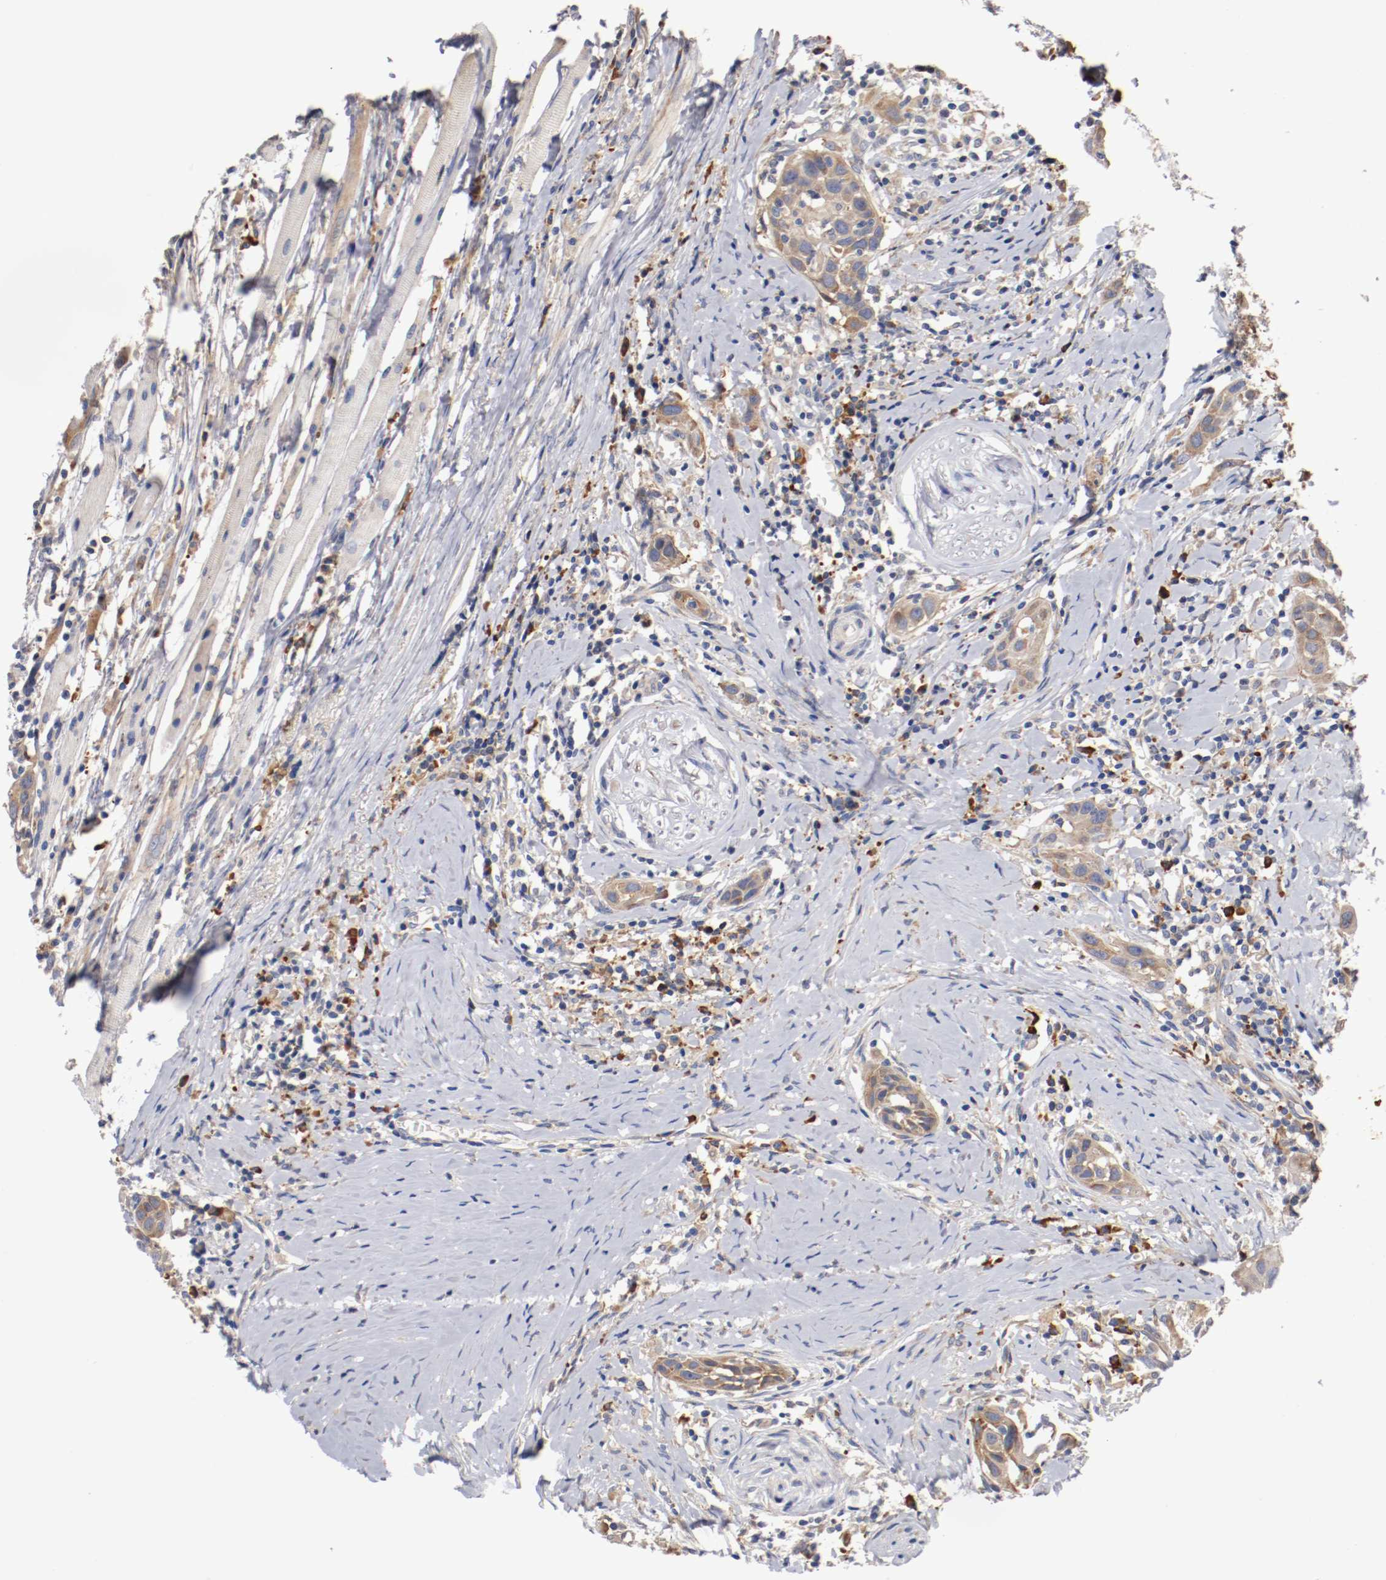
{"staining": {"intensity": "weak", "quantity": ">75%", "location": "cytoplasmic/membranous"}, "tissue": "head and neck cancer", "cell_type": "Tumor cells", "image_type": "cancer", "snomed": [{"axis": "morphology", "description": "Normal tissue, NOS"}, {"axis": "morphology", "description": "Squamous cell carcinoma, NOS"}, {"axis": "topography", "description": "Oral tissue"}, {"axis": "topography", "description": "Head-Neck"}], "caption": "Protein expression analysis of head and neck cancer shows weak cytoplasmic/membranous positivity in about >75% of tumor cells.", "gene": "TNFSF13", "patient": {"sex": "female", "age": 50}}